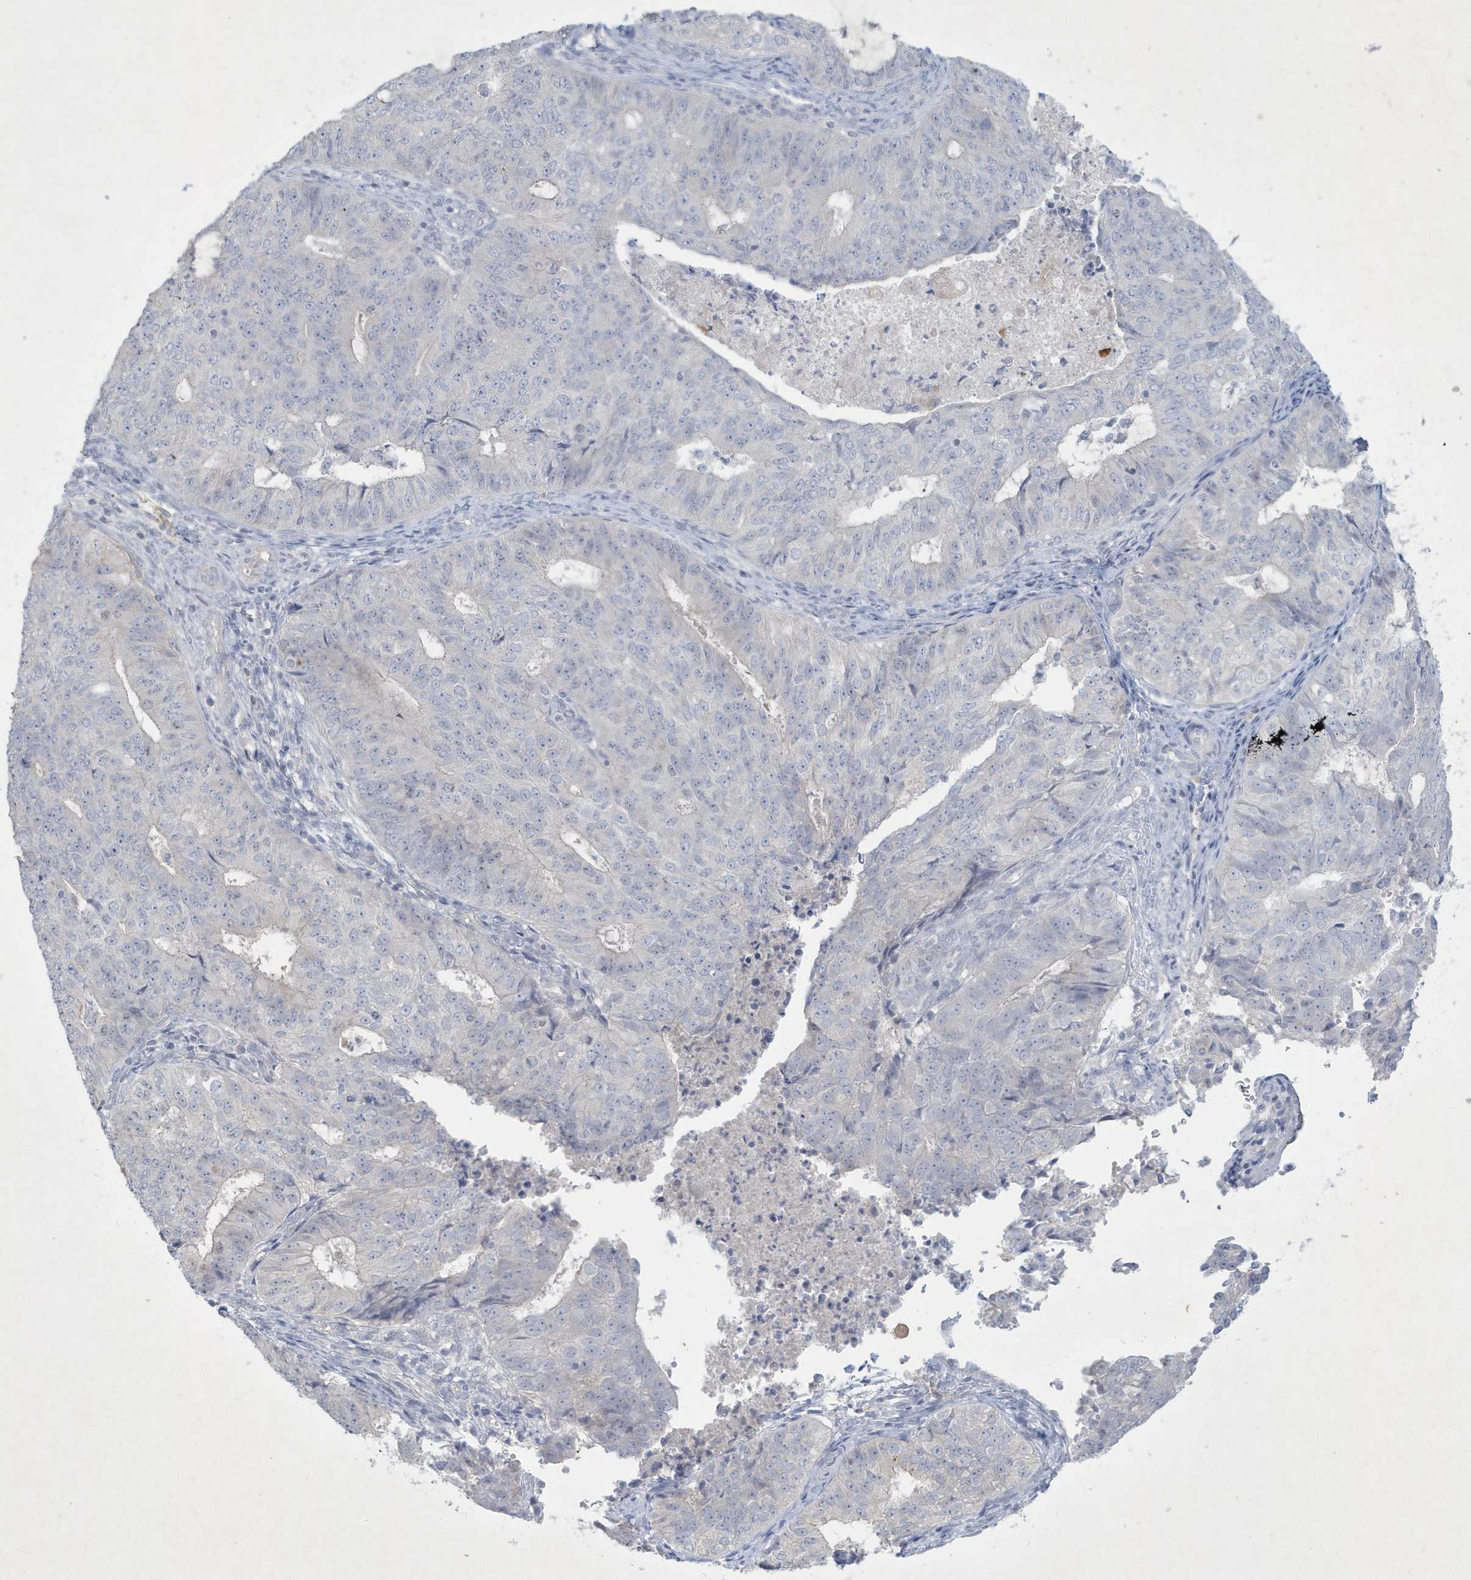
{"staining": {"intensity": "negative", "quantity": "none", "location": "none"}, "tissue": "endometrial cancer", "cell_type": "Tumor cells", "image_type": "cancer", "snomed": [{"axis": "morphology", "description": "Adenocarcinoma, NOS"}, {"axis": "topography", "description": "Endometrium"}], "caption": "Protein analysis of adenocarcinoma (endometrial) reveals no significant positivity in tumor cells.", "gene": "CCDC24", "patient": {"sex": "female", "age": 32}}